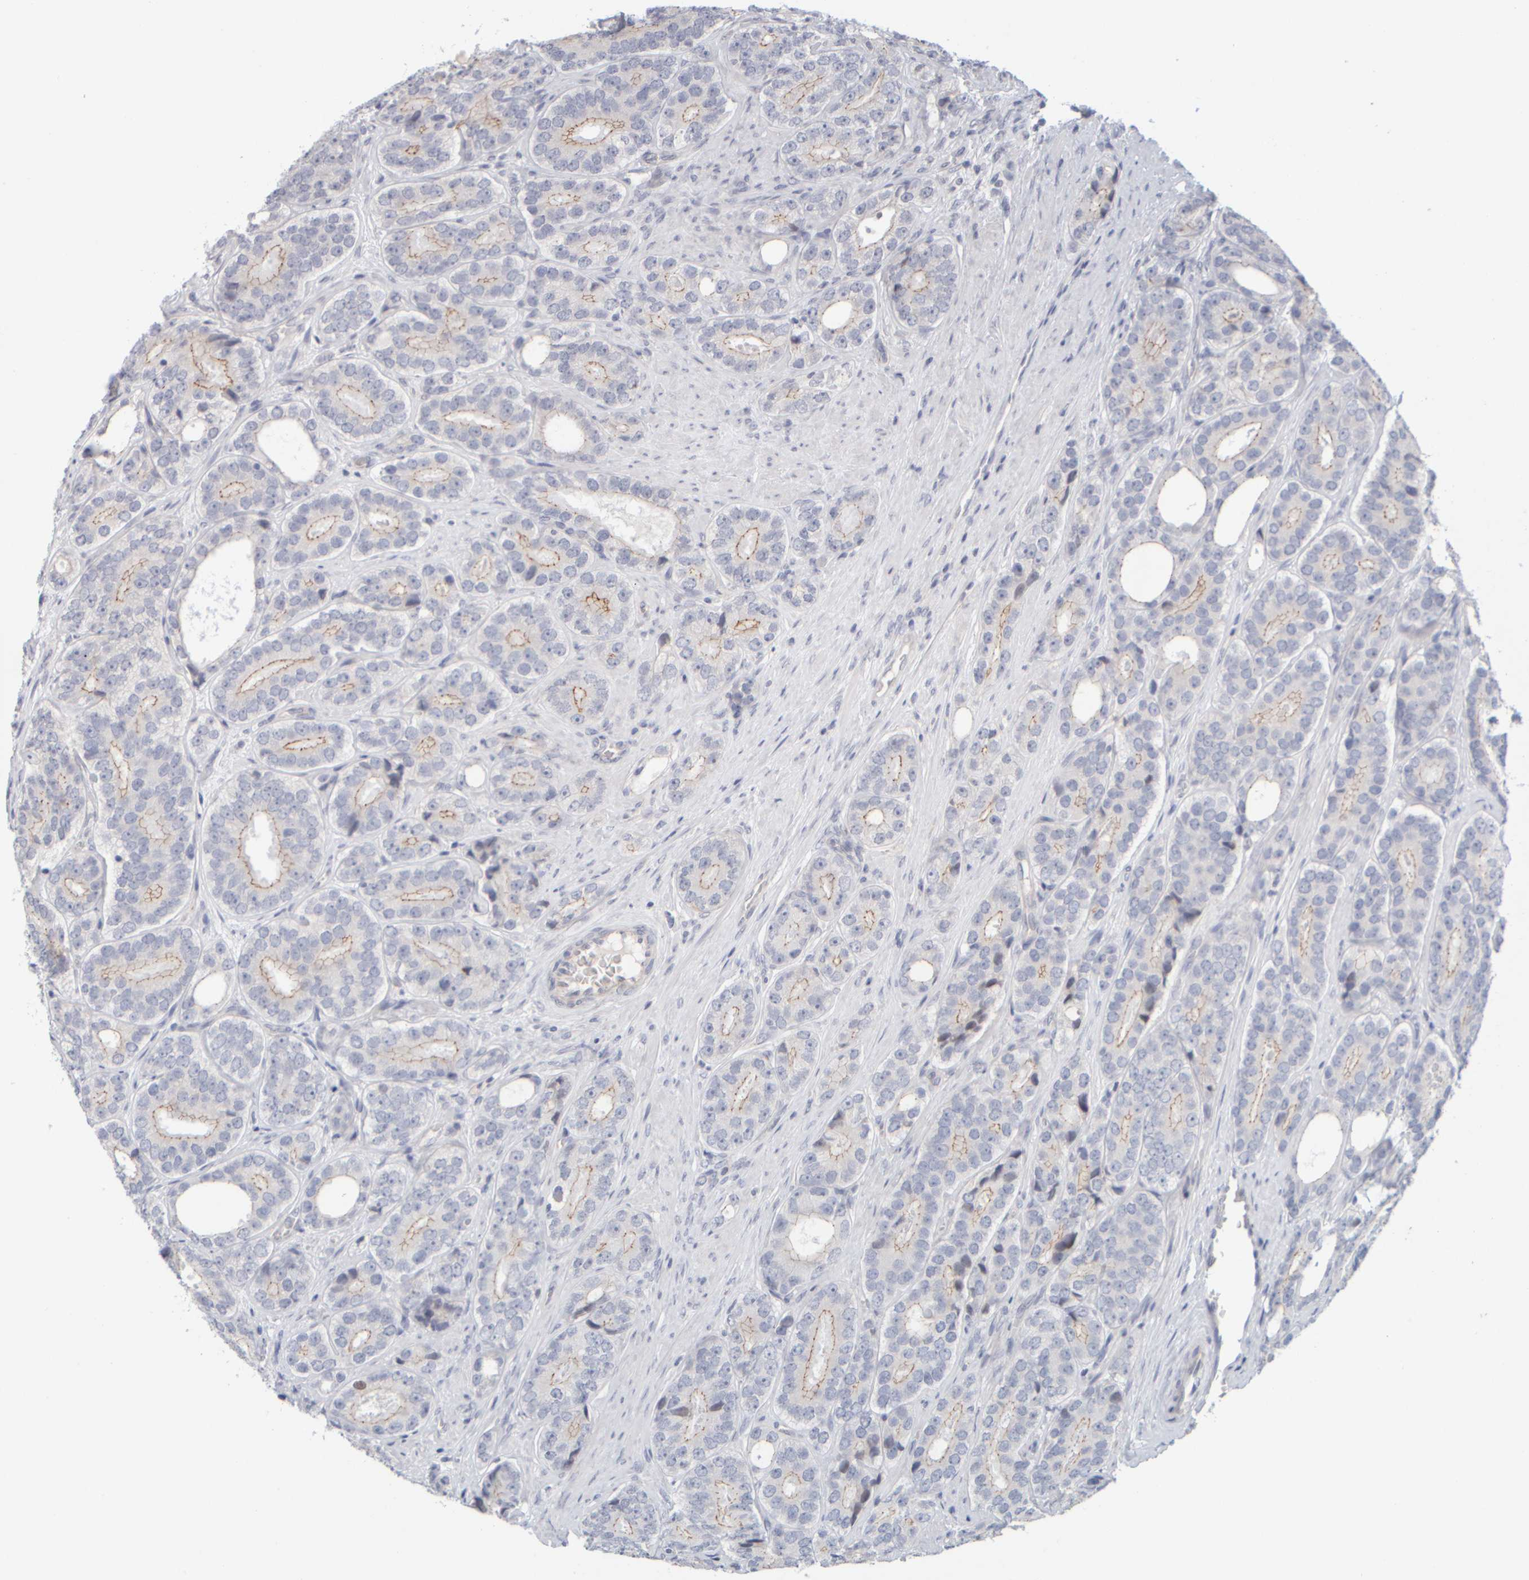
{"staining": {"intensity": "weak", "quantity": "<25%", "location": "cytoplasmic/membranous"}, "tissue": "prostate cancer", "cell_type": "Tumor cells", "image_type": "cancer", "snomed": [{"axis": "morphology", "description": "Adenocarcinoma, High grade"}, {"axis": "topography", "description": "Prostate"}], "caption": "Photomicrograph shows no protein expression in tumor cells of prostate cancer (adenocarcinoma (high-grade)) tissue. (Stains: DAB (3,3'-diaminobenzidine) immunohistochemistry with hematoxylin counter stain, Microscopy: brightfield microscopy at high magnification).", "gene": "GOPC", "patient": {"sex": "male", "age": 56}}